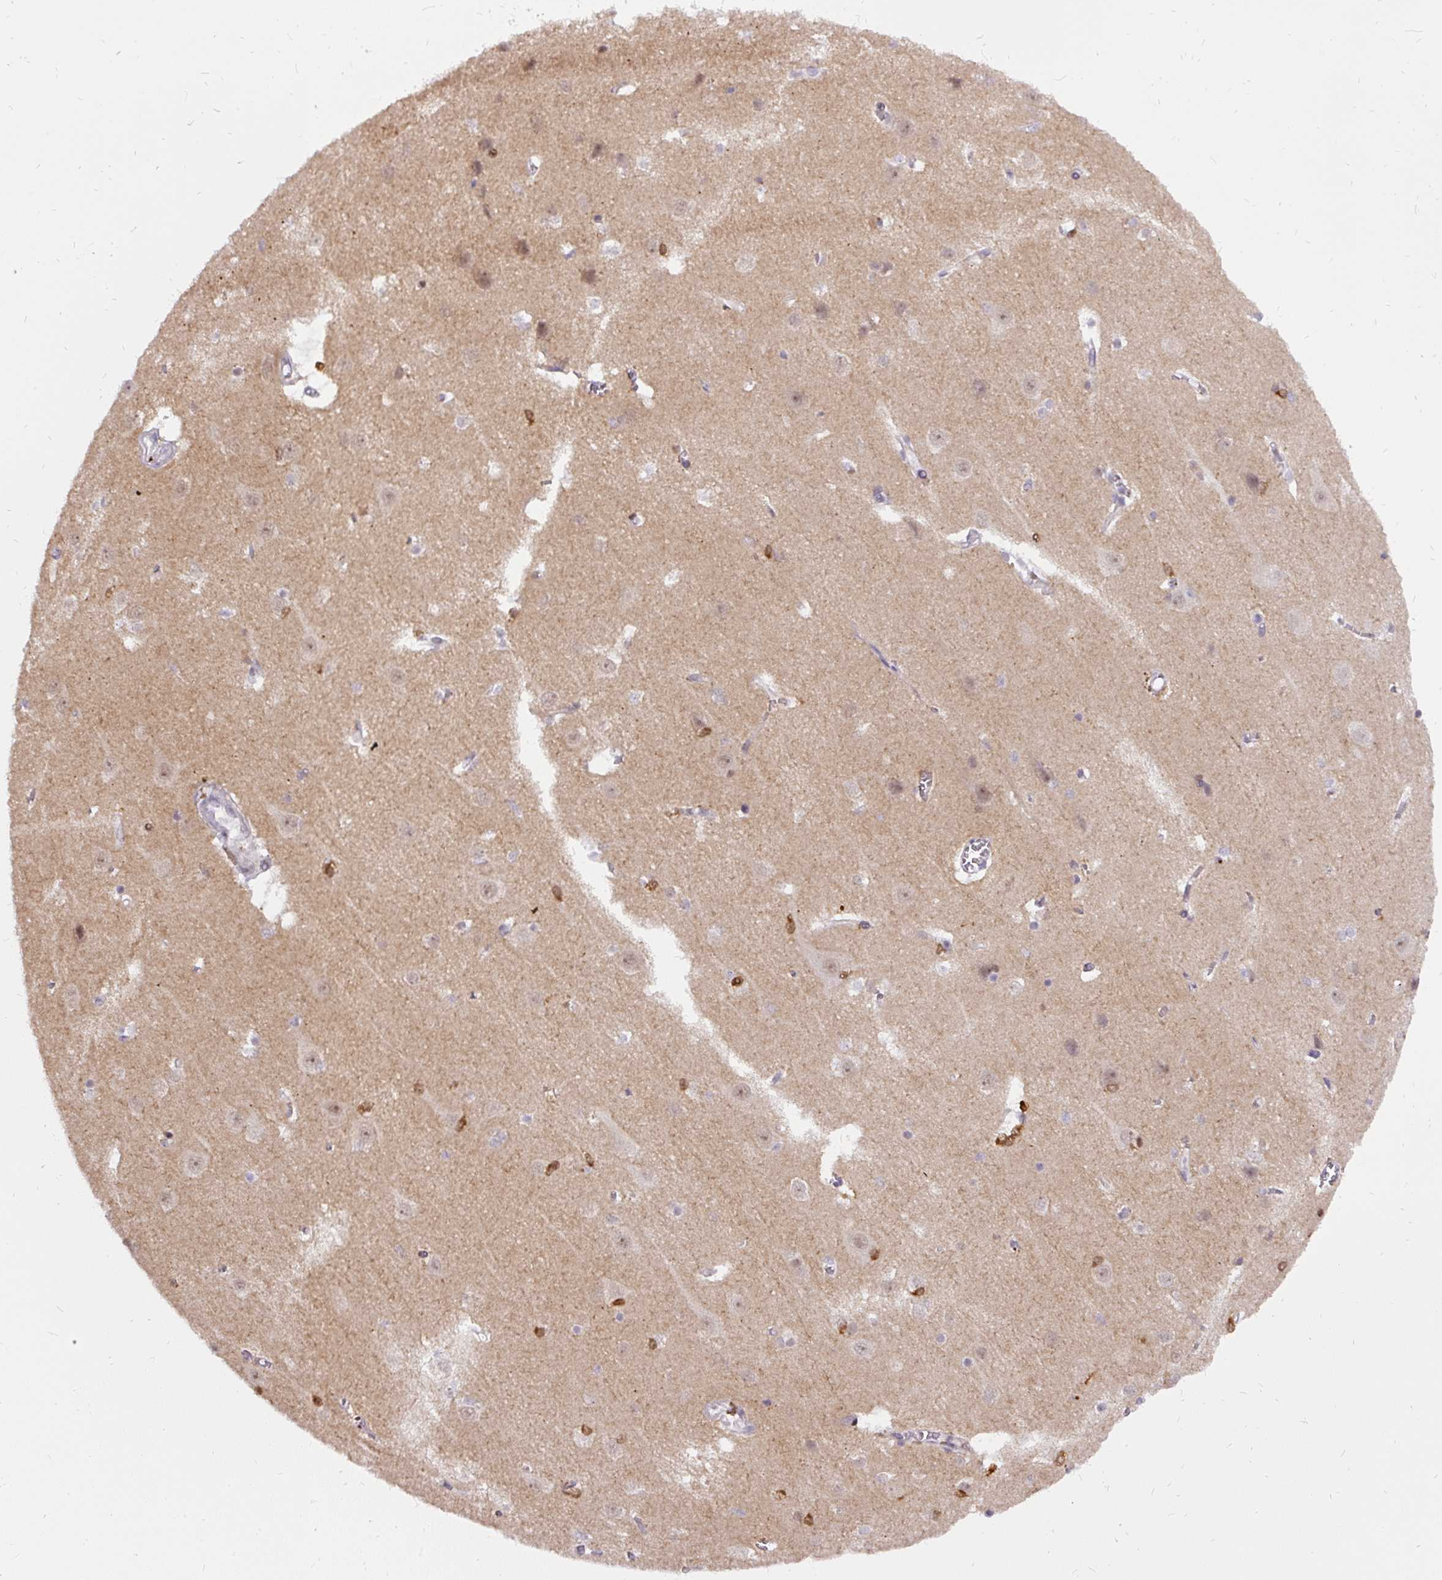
{"staining": {"intensity": "negative", "quantity": "none", "location": "none"}, "tissue": "cerebral cortex", "cell_type": "Endothelial cells", "image_type": "normal", "snomed": [{"axis": "morphology", "description": "Normal tissue, NOS"}, {"axis": "topography", "description": "Cerebral cortex"}], "caption": "IHC photomicrograph of benign cerebral cortex stained for a protein (brown), which exhibits no expression in endothelial cells. (DAB (3,3'-diaminobenzidine) IHC visualized using brightfield microscopy, high magnification).", "gene": "FAM117B", "patient": {"sex": "male", "age": 37}}